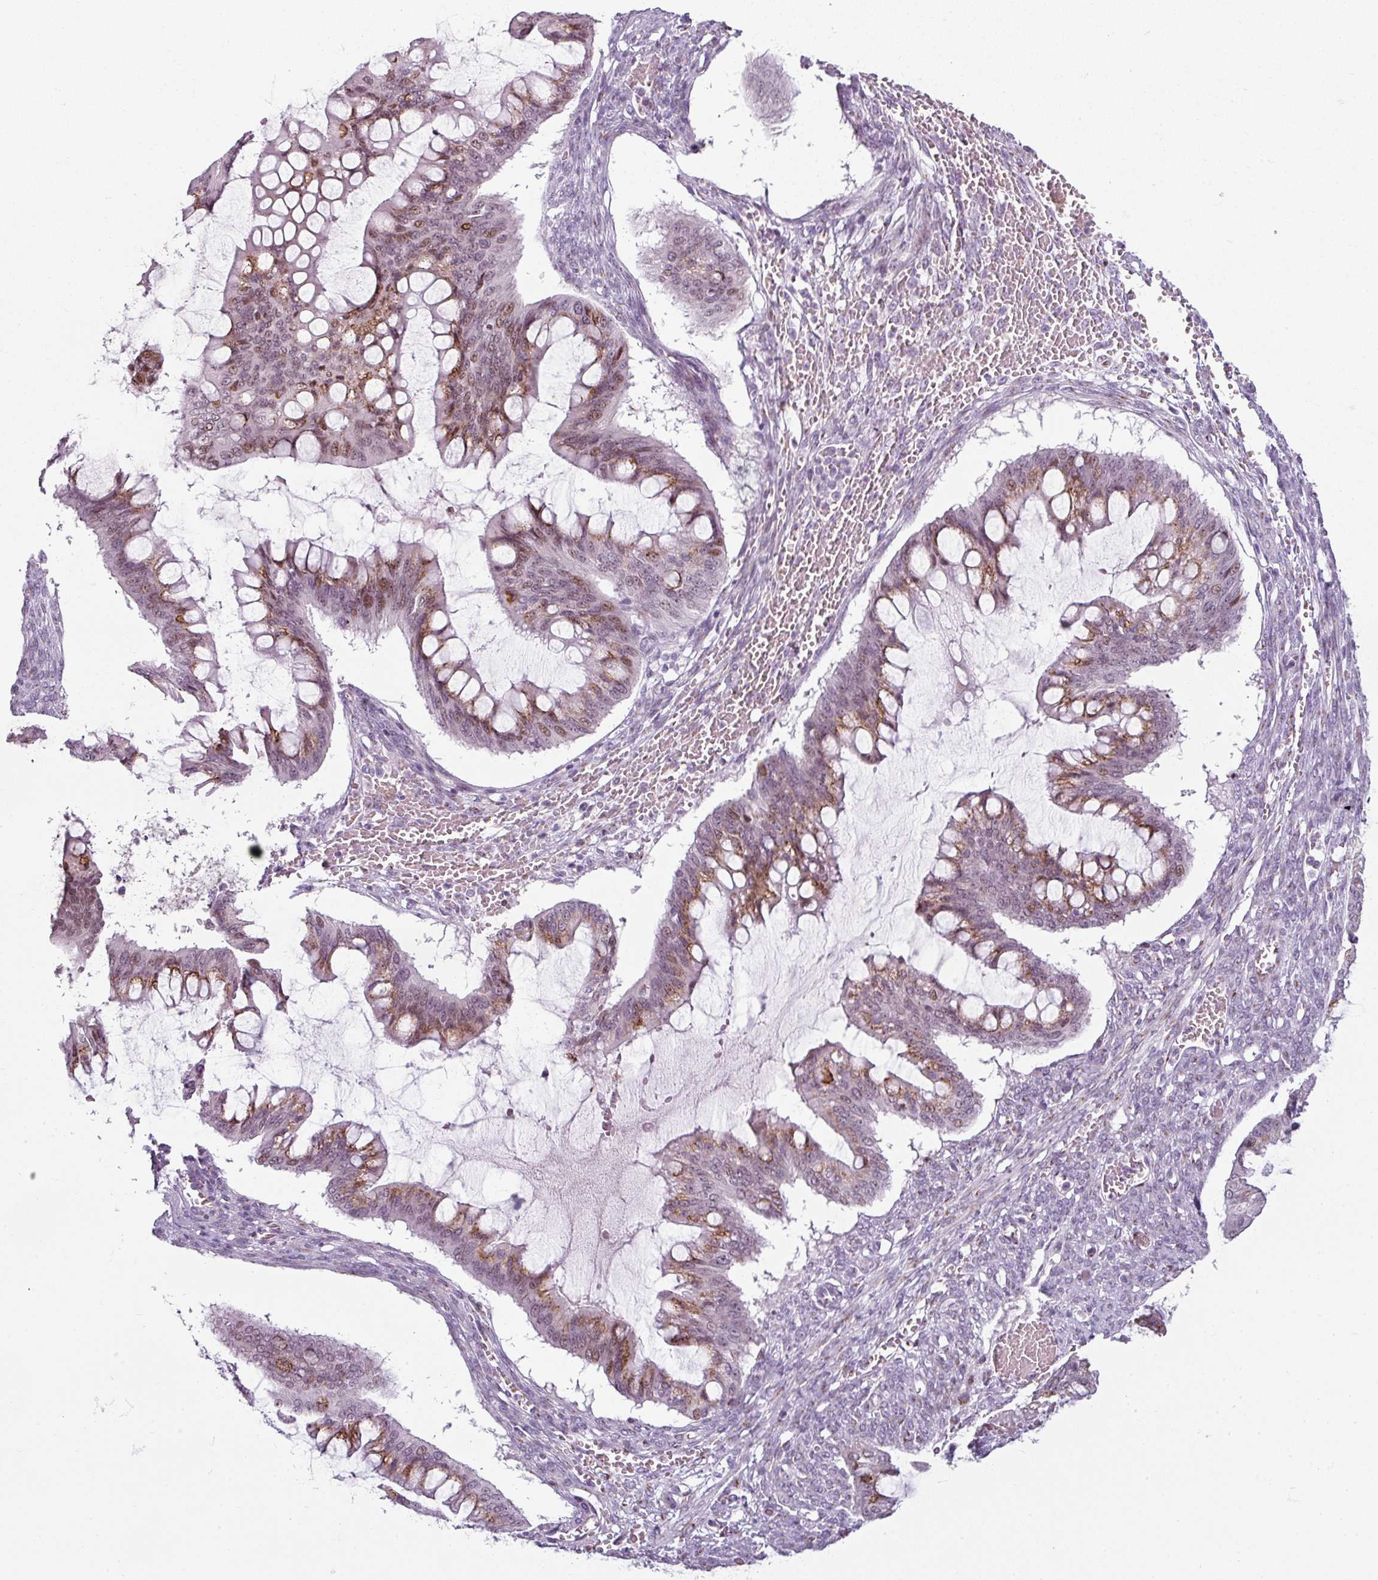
{"staining": {"intensity": "moderate", "quantity": "25%-75%", "location": "cytoplasmic/membranous,nuclear"}, "tissue": "ovarian cancer", "cell_type": "Tumor cells", "image_type": "cancer", "snomed": [{"axis": "morphology", "description": "Cystadenocarcinoma, mucinous, NOS"}, {"axis": "topography", "description": "Ovary"}], "caption": "Approximately 25%-75% of tumor cells in mucinous cystadenocarcinoma (ovarian) reveal moderate cytoplasmic/membranous and nuclear protein positivity as visualized by brown immunohistochemical staining.", "gene": "SYT8", "patient": {"sex": "female", "age": 73}}